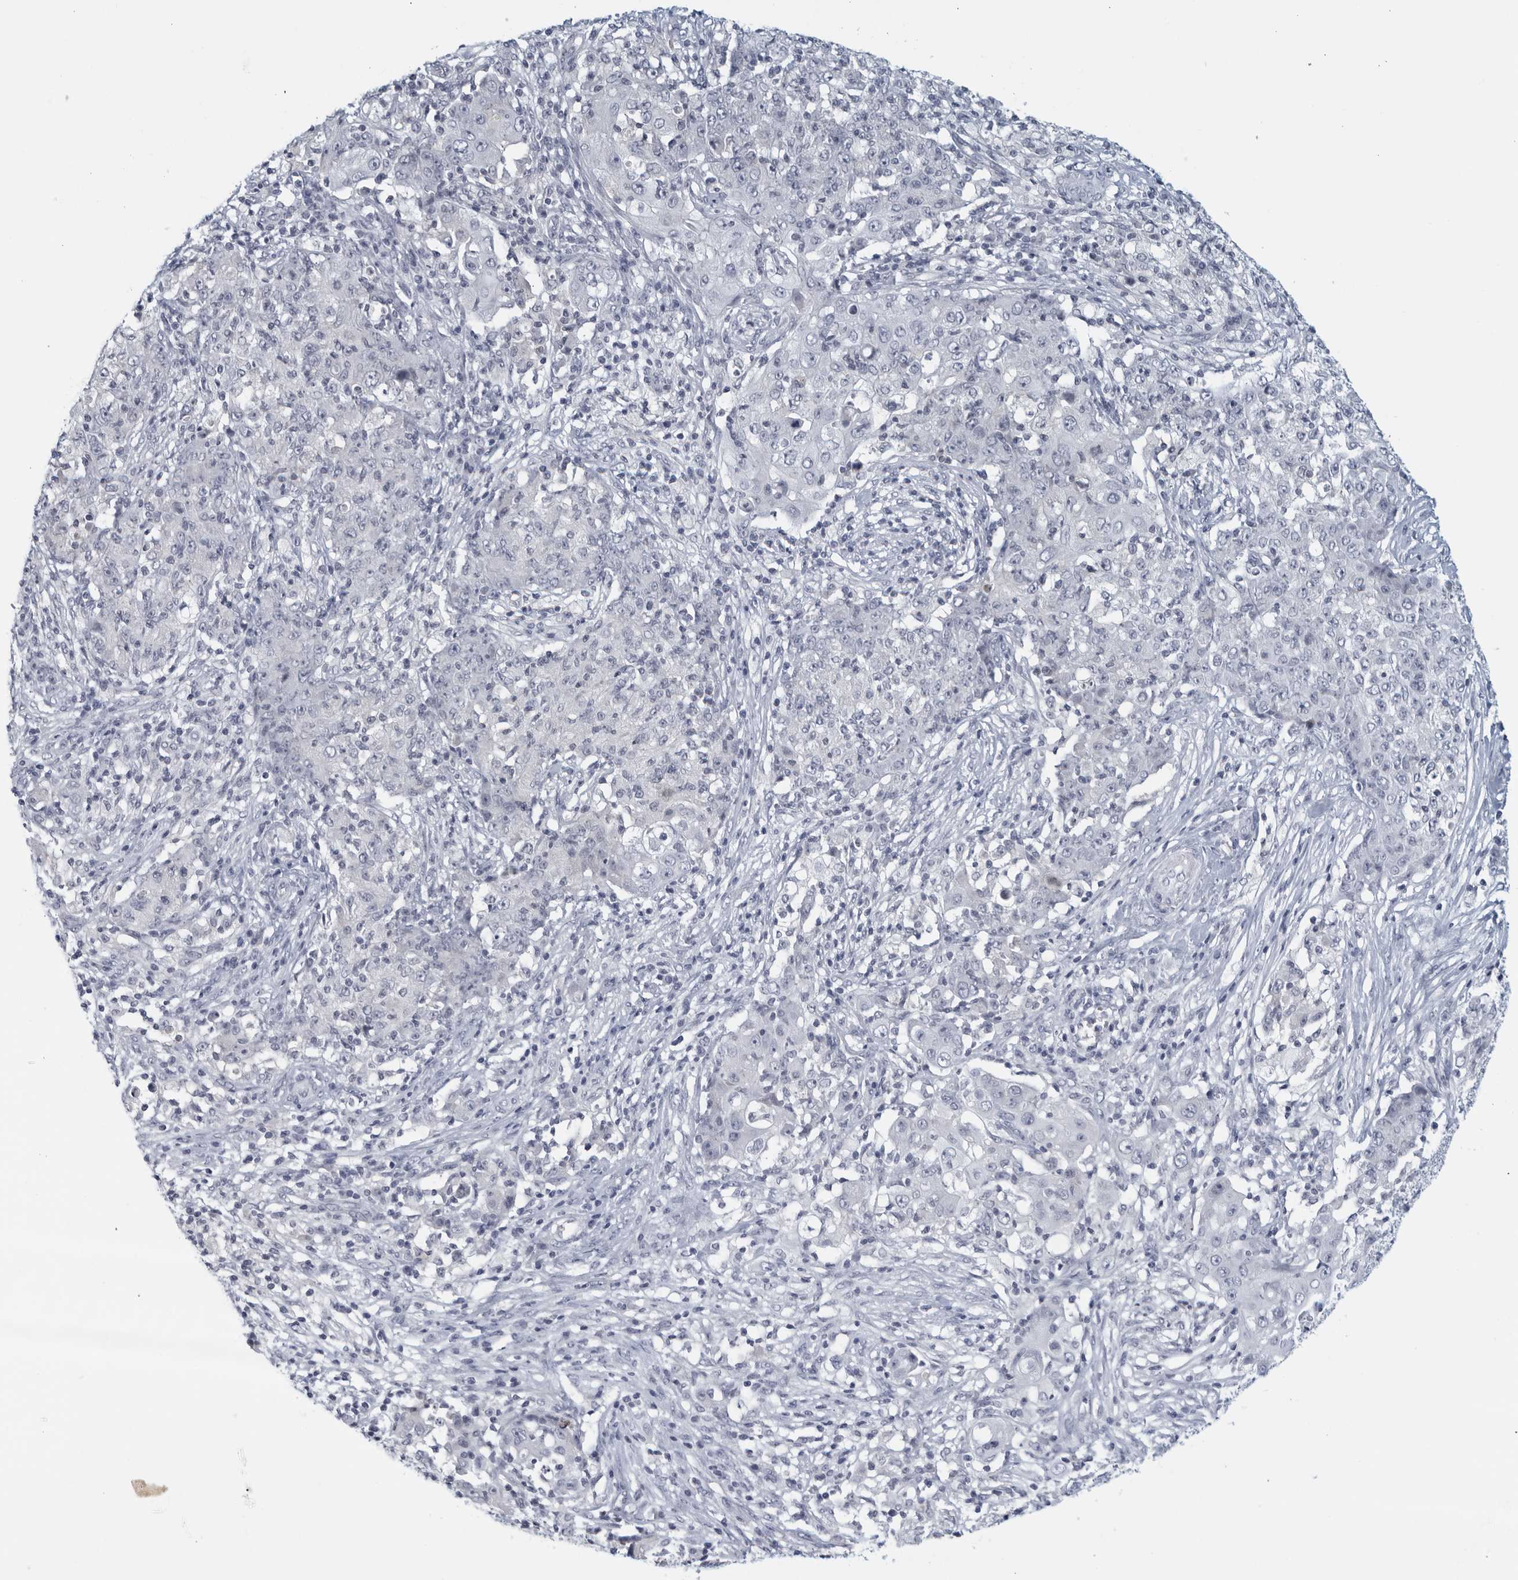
{"staining": {"intensity": "negative", "quantity": "none", "location": "none"}, "tissue": "ovarian cancer", "cell_type": "Tumor cells", "image_type": "cancer", "snomed": [{"axis": "morphology", "description": "Carcinoma, endometroid"}, {"axis": "topography", "description": "Ovary"}], "caption": "There is no significant expression in tumor cells of ovarian cancer.", "gene": "MATN1", "patient": {"sex": "female", "age": 42}}